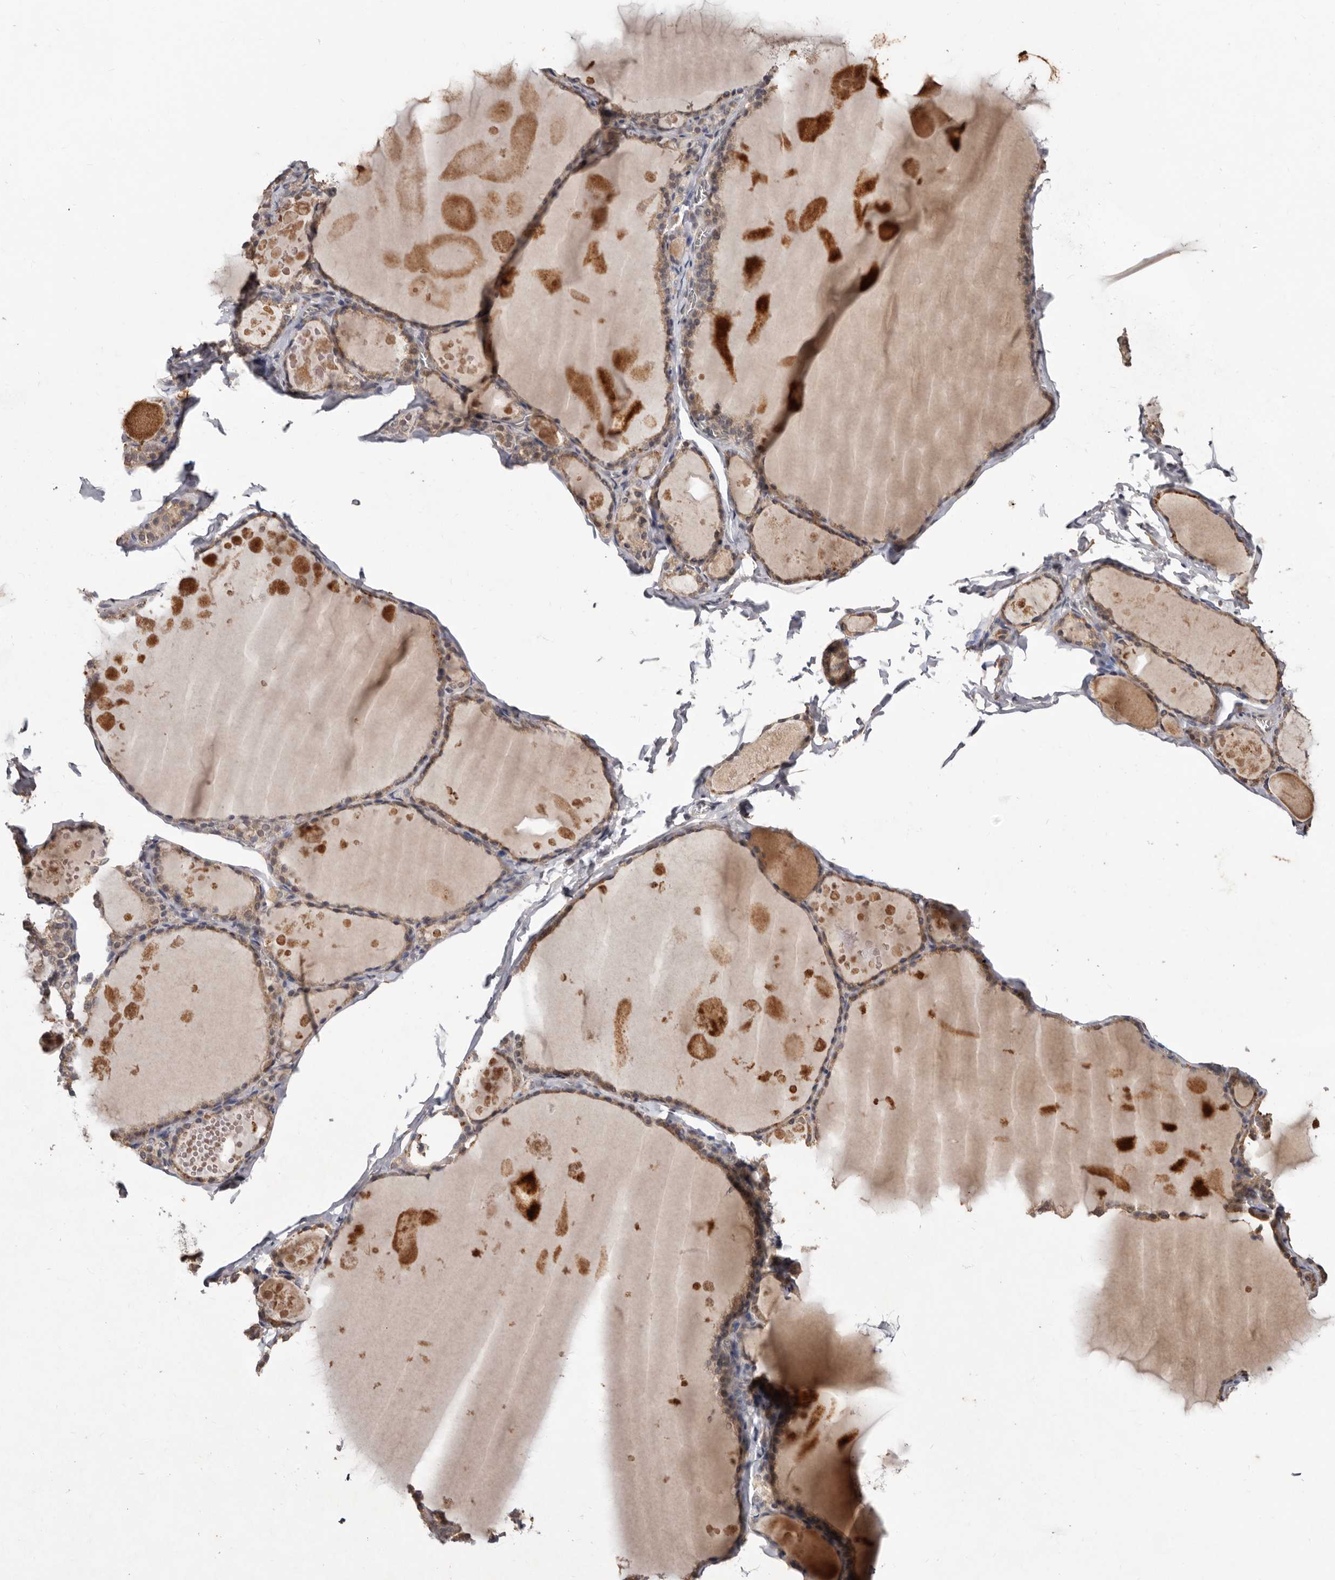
{"staining": {"intensity": "moderate", "quantity": "25%-75%", "location": "cytoplasmic/membranous,nuclear"}, "tissue": "thyroid gland", "cell_type": "Glandular cells", "image_type": "normal", "snomed": [{"axis": "morphology", "description": "Normal tissue, NOS"}, {"axis": "topography", "description": "Thyroid gland"}], "caption": "Moderate cytoplasmic/membranous,nuclear positivity for a protein is identified in approximately 25%-75% of glandular cells of benign thyroid gland using immunohistochemistry.", "gene": "RSPO2", "patient": {"sex": "male", "age": 56}}